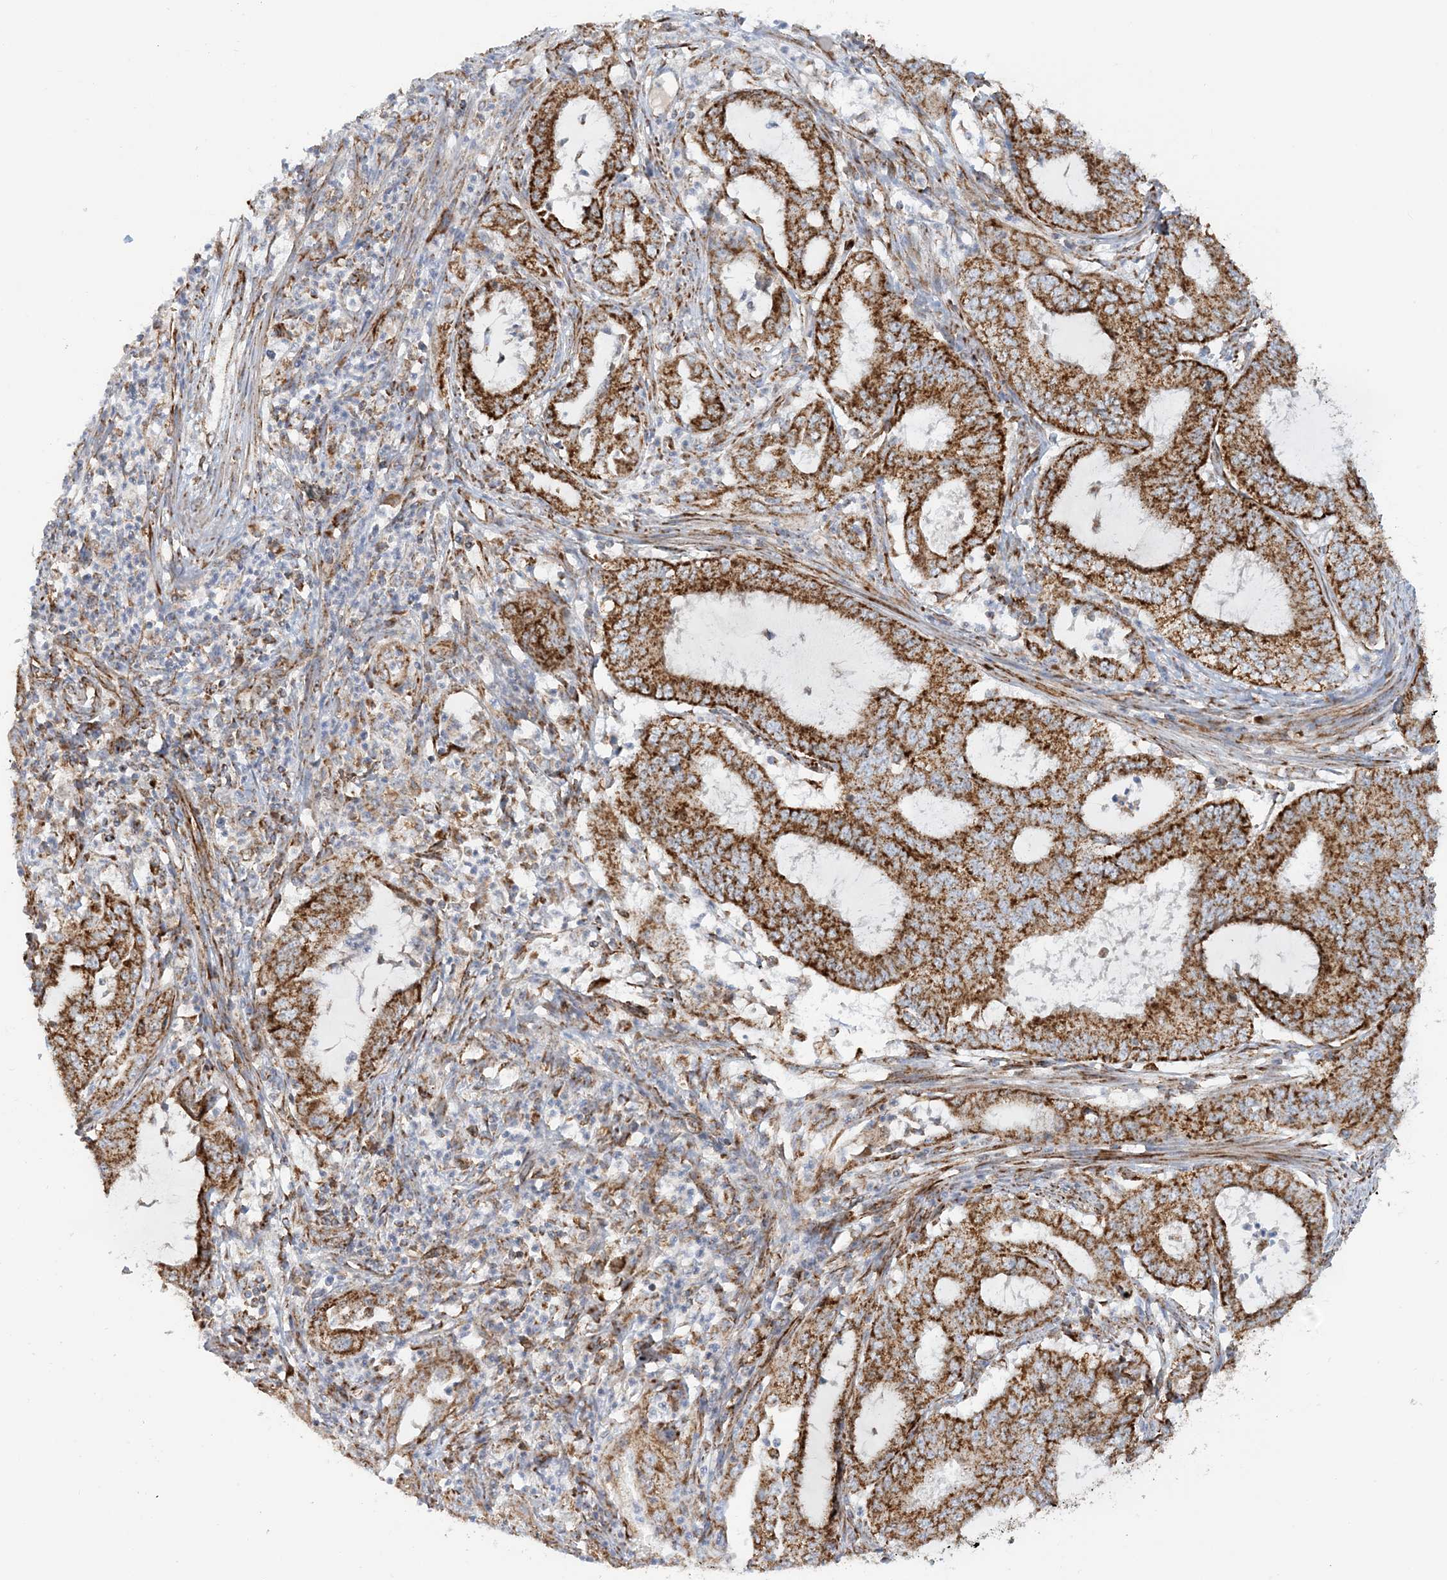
{"staining": {"intensity": "strong", "quantity": ">75%", "location": "cytoplasmic/membranous"}, "tissue": "endometrial cancer", "cell_type": "Tumor cells", "image_type": "cancer", "snomed": [{"axis": "morphology", "description": "Adenocarcinoma, NOS"}, {"axis": "topography", "description": "Endometrium"}], "caption": "Human endometrial adenocarcinoma stained with a protein marker shows strong staining in tumor cells.", "gene": "COA3", "patient": {"sex": "female", "age": 51}}